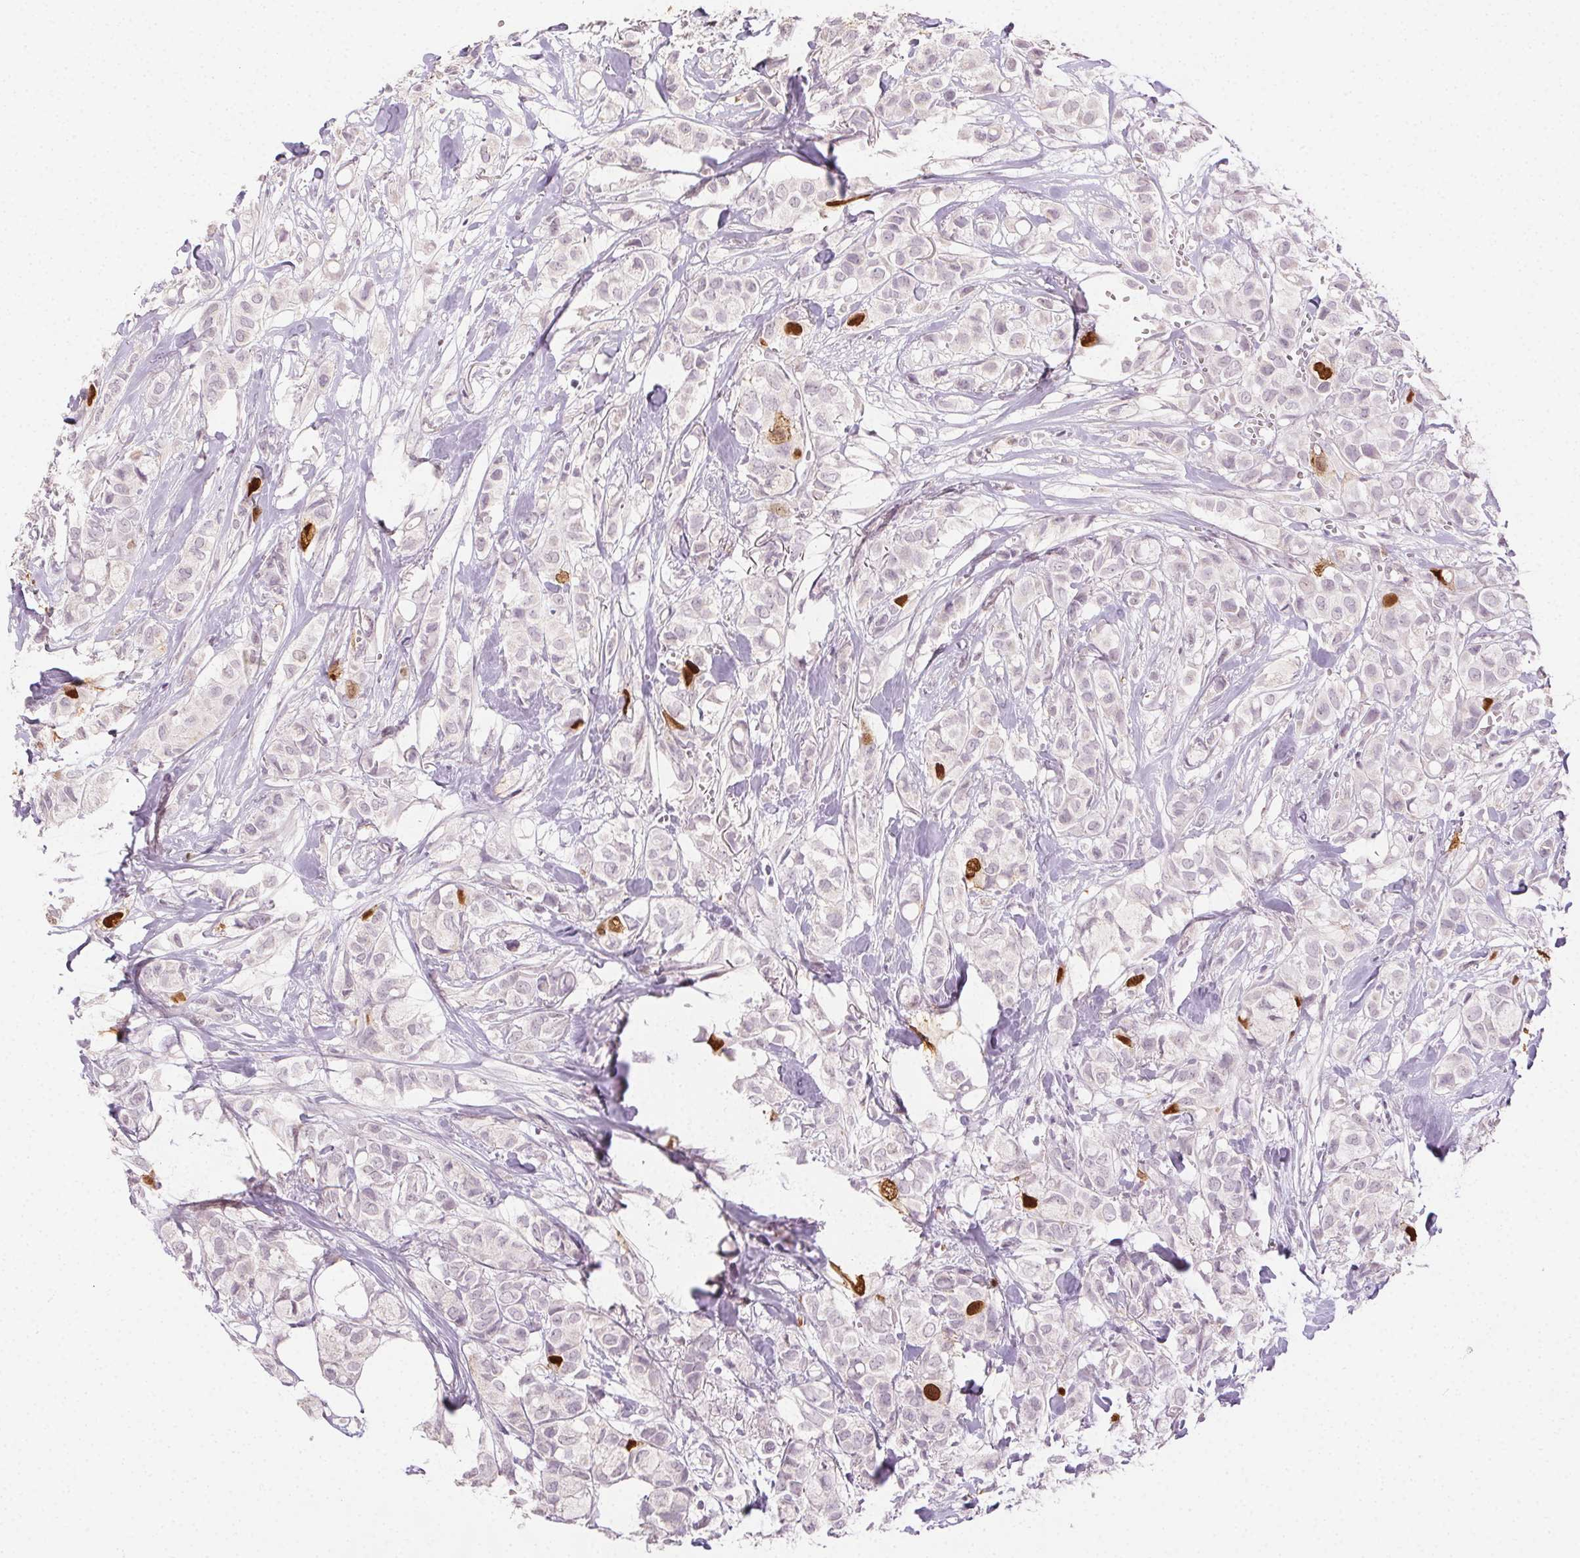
{"staining": {"intensity": "strong", "quantity": "<25%", "location": "nuclear"}, "tissue": "breast cancer", "cell_type": "Tumor cells", "image_type": "cancer", "snomed": [{"axis": "morphology", "description": "Duct carcinoma"}, {"axis": "topography", "description": "Breast"}], "caption": "Brown immunohistochemical staining in invasive ductal carcinoma (breast) exhibits strong nuclear expression in about <25% of tumor cells. The staining was performed using DAB (3,3'-diaminobenzidine), with brown indicating positive protein expression. Nuclei are stained blue with hematoxylin.", "gene": "ANLN", "patient": {"sex": "female", "age": 85}}